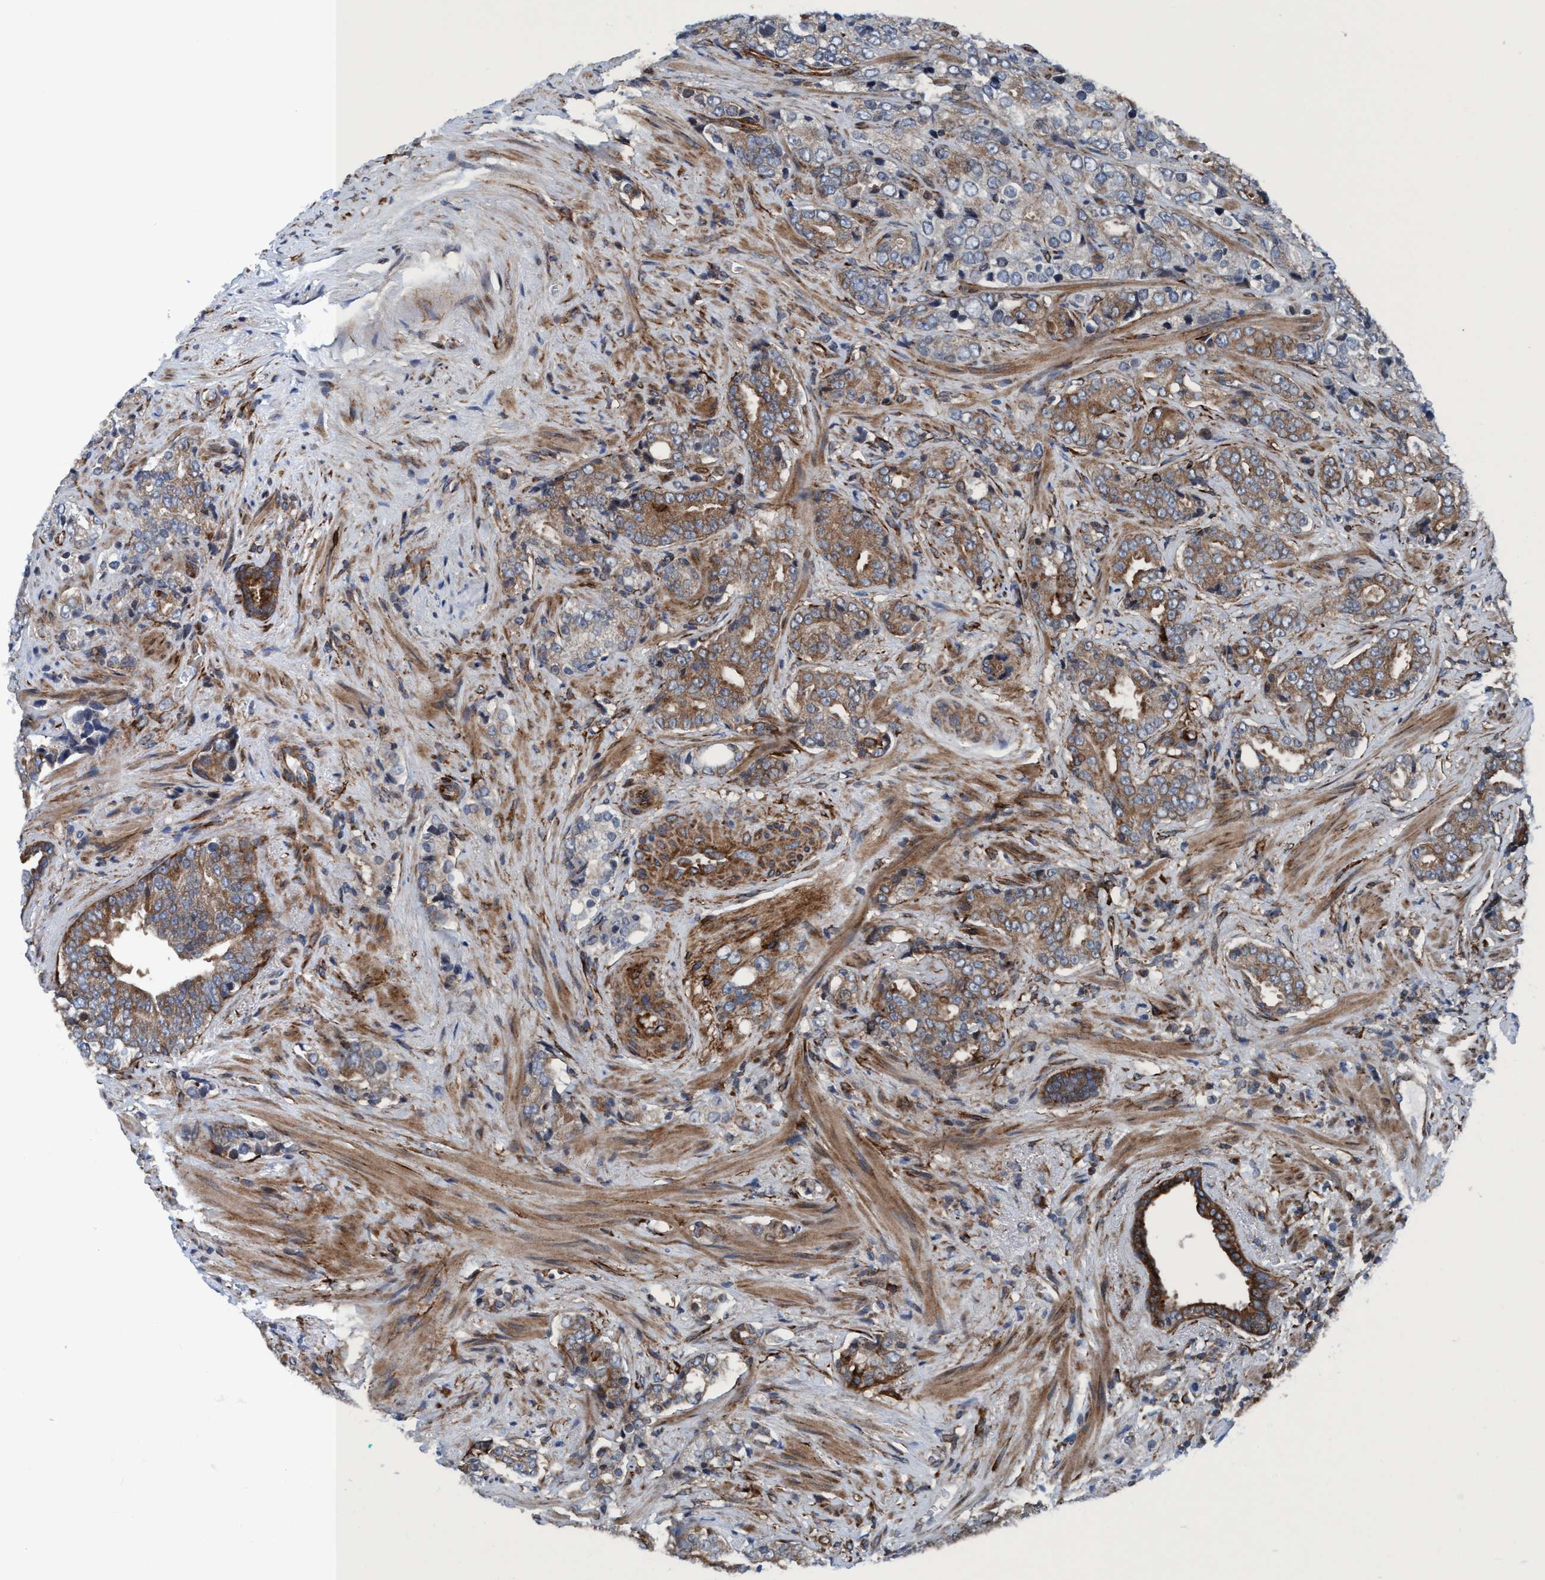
{"staining": {"intensity": "moderate", "quantity": "25%-75%", "location": "cytoplasmic/membranous"}, "tissue": "prostate cancer", "cell_type": "Tumor cells", "image_type": "cancer", "snomed": [{"axis": "morphology", "description": "Adenocarcinoma, High grade"}, {"axis": "topography", "description": "Prostate"}], "caption": "Immunohistochemistry (DAB) staining of human prostate cancer shows moderate cytoplasmic/membranous protein staining in approximately 25%-75% of tumor cells.", "gene": "NMT1", "patient": {"sex": "male", "age": 71}}